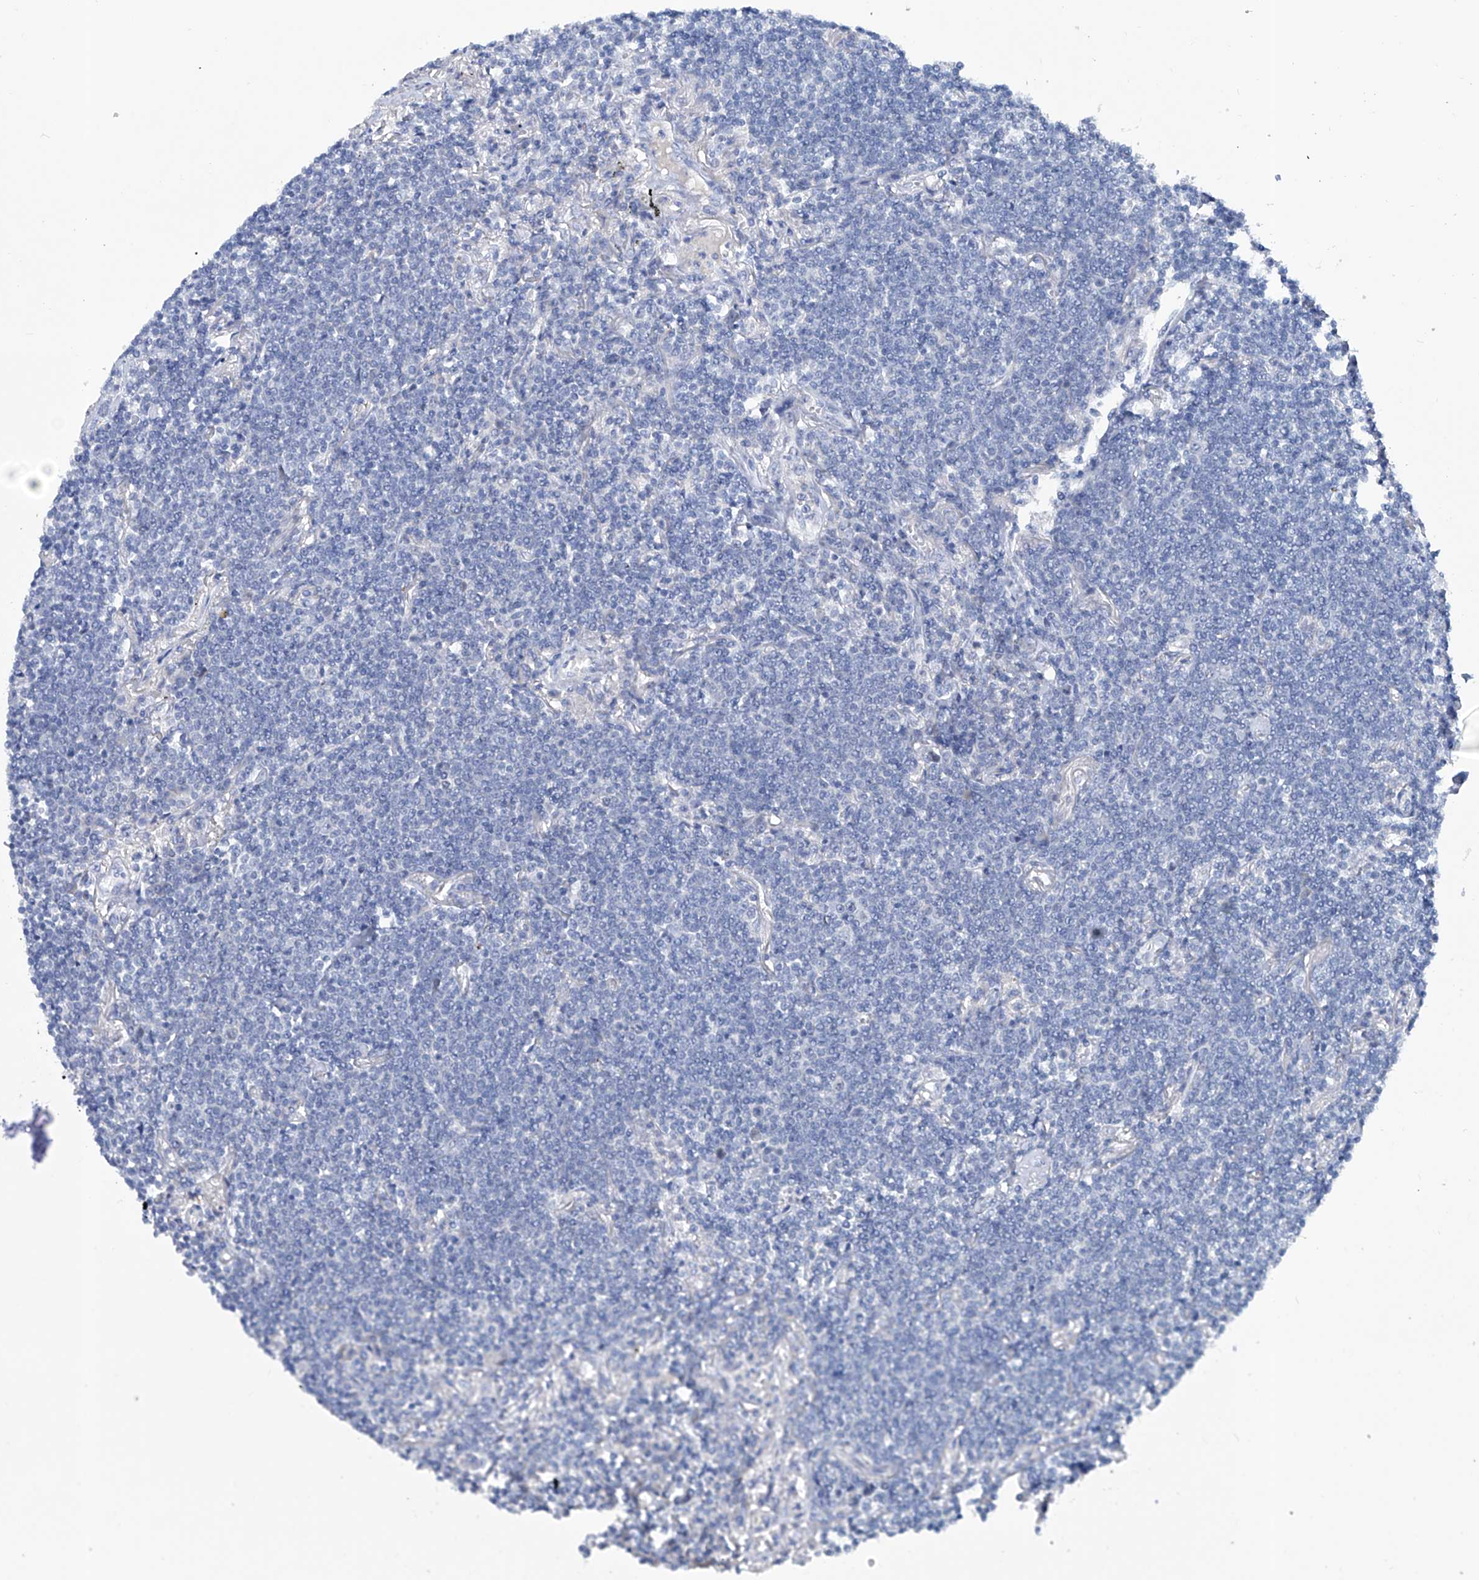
{"staining": {"intensity": "negative", "quantity": "none", "location": "none"}, "tissue": "lymphoma", "cell_type": "Tumor cells", "image_type": "cancer", "snomed": [{"axis": "morphology", "description": "Malignant lymphoma, non-Hodgkin's type, Low grade"}, {"axis": "topography", "description": "Lung"}], "caption": "Lymphoma was stained to show a protein in brown. There is no significant staining in tumor cells.", "gene": "KLHL17", "patient": {"sex": "female", "age": 71}}